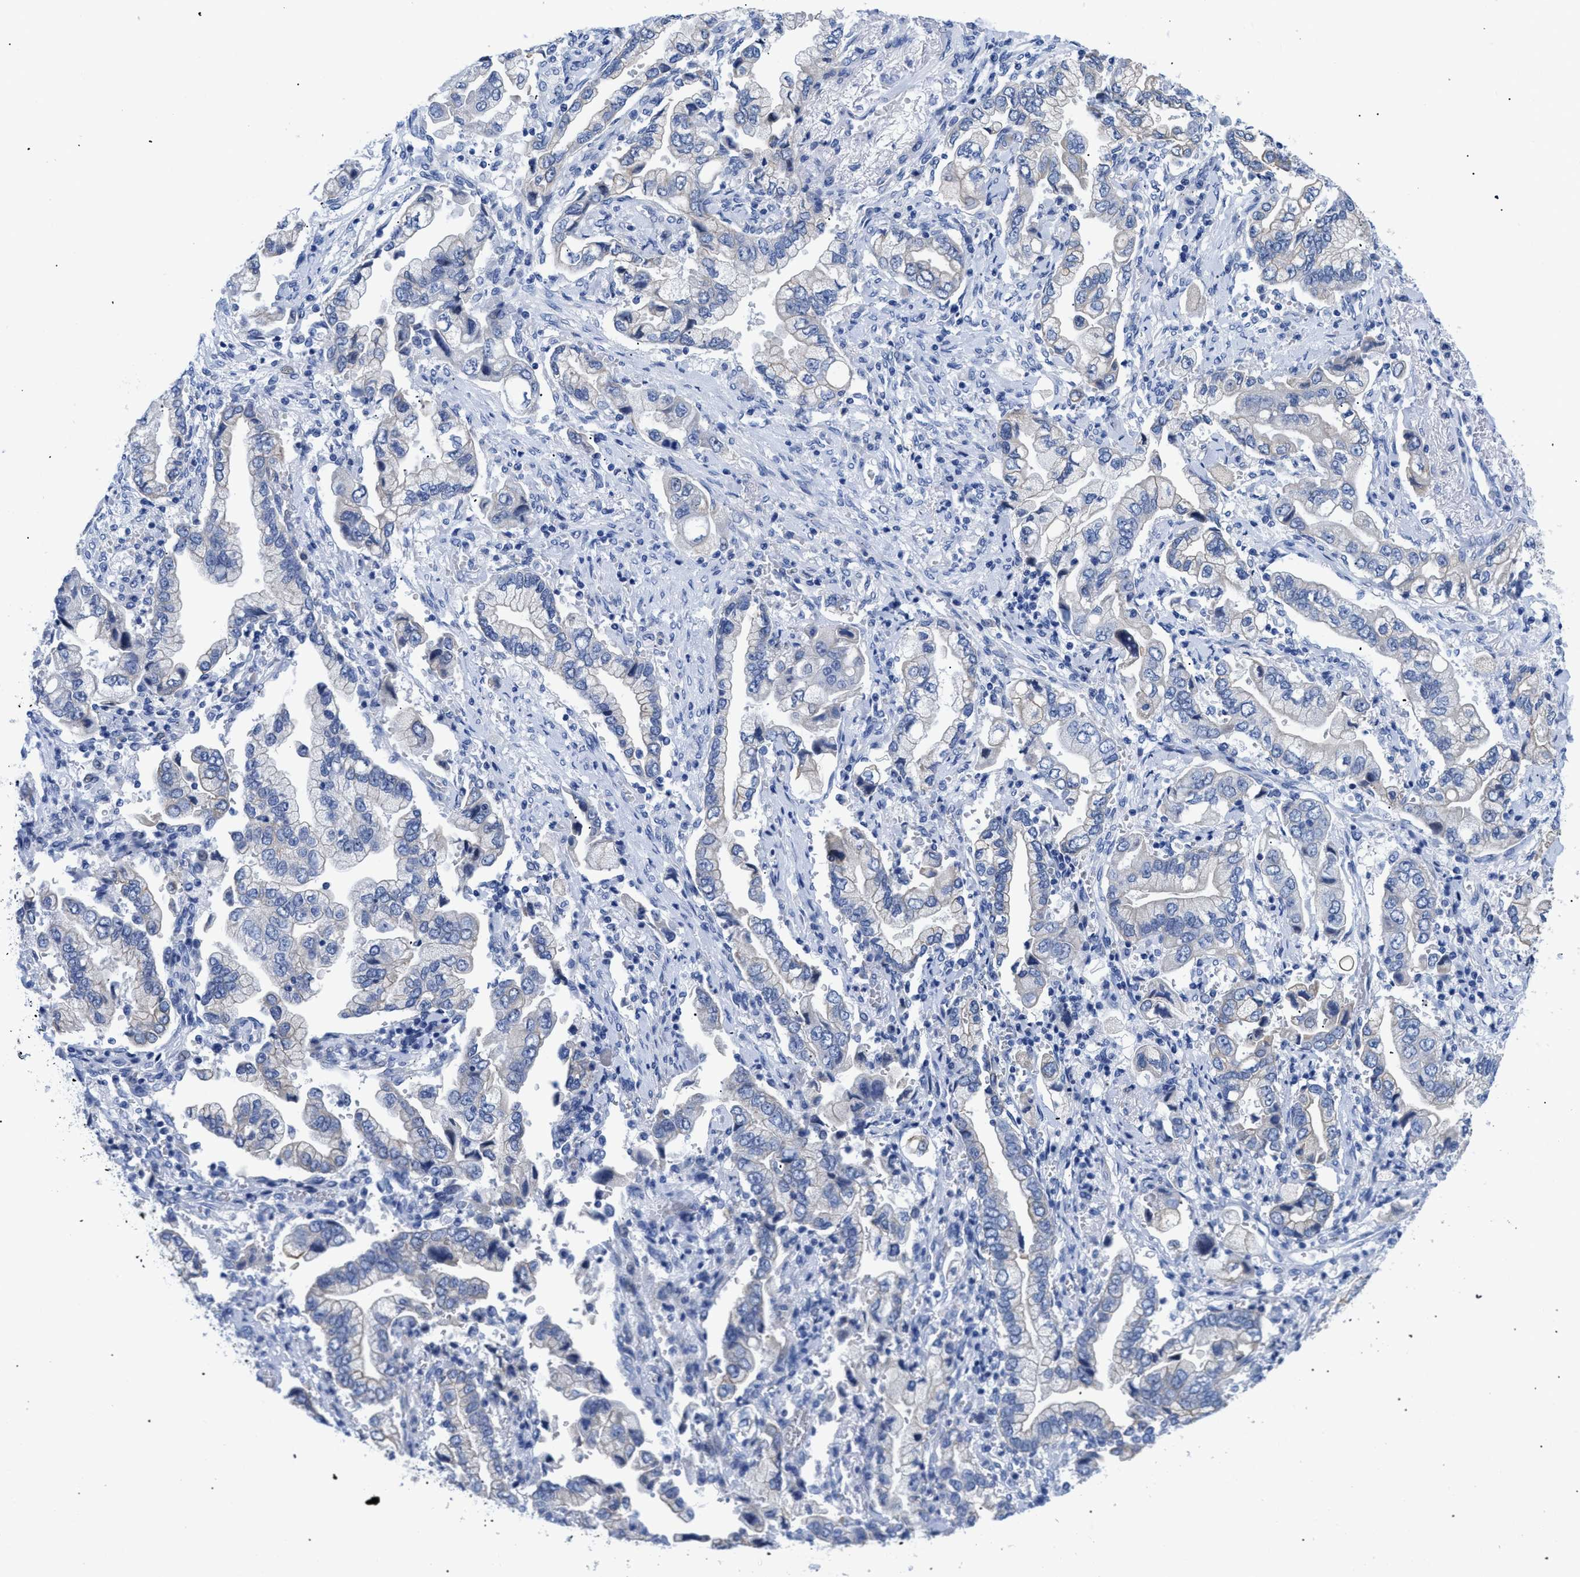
{"staining": {"intensity": "negative", "quantity": "none", "location": "none"}, "tissue": "stomach cancer", "cell_type": "Tumor cells", "image_type": "cancer", "snomed": [{"axis": "morphology", "description": "Normal tissue, NOS"}, {"axis": "morphology", "description": "Adenocarcinoma, NOS"}, {"axis": "topography", "description": "Stomach"}], "caption": "High magnification brightfield microscopy of stomach cancer stained with DAB (brown) and counterstained with hematoxylin (blue): tumor cells show no significant expression. Nuclei are stained in blue.", "gene": "TMEM68", "patient": {"sex": "male", "age": 62}}